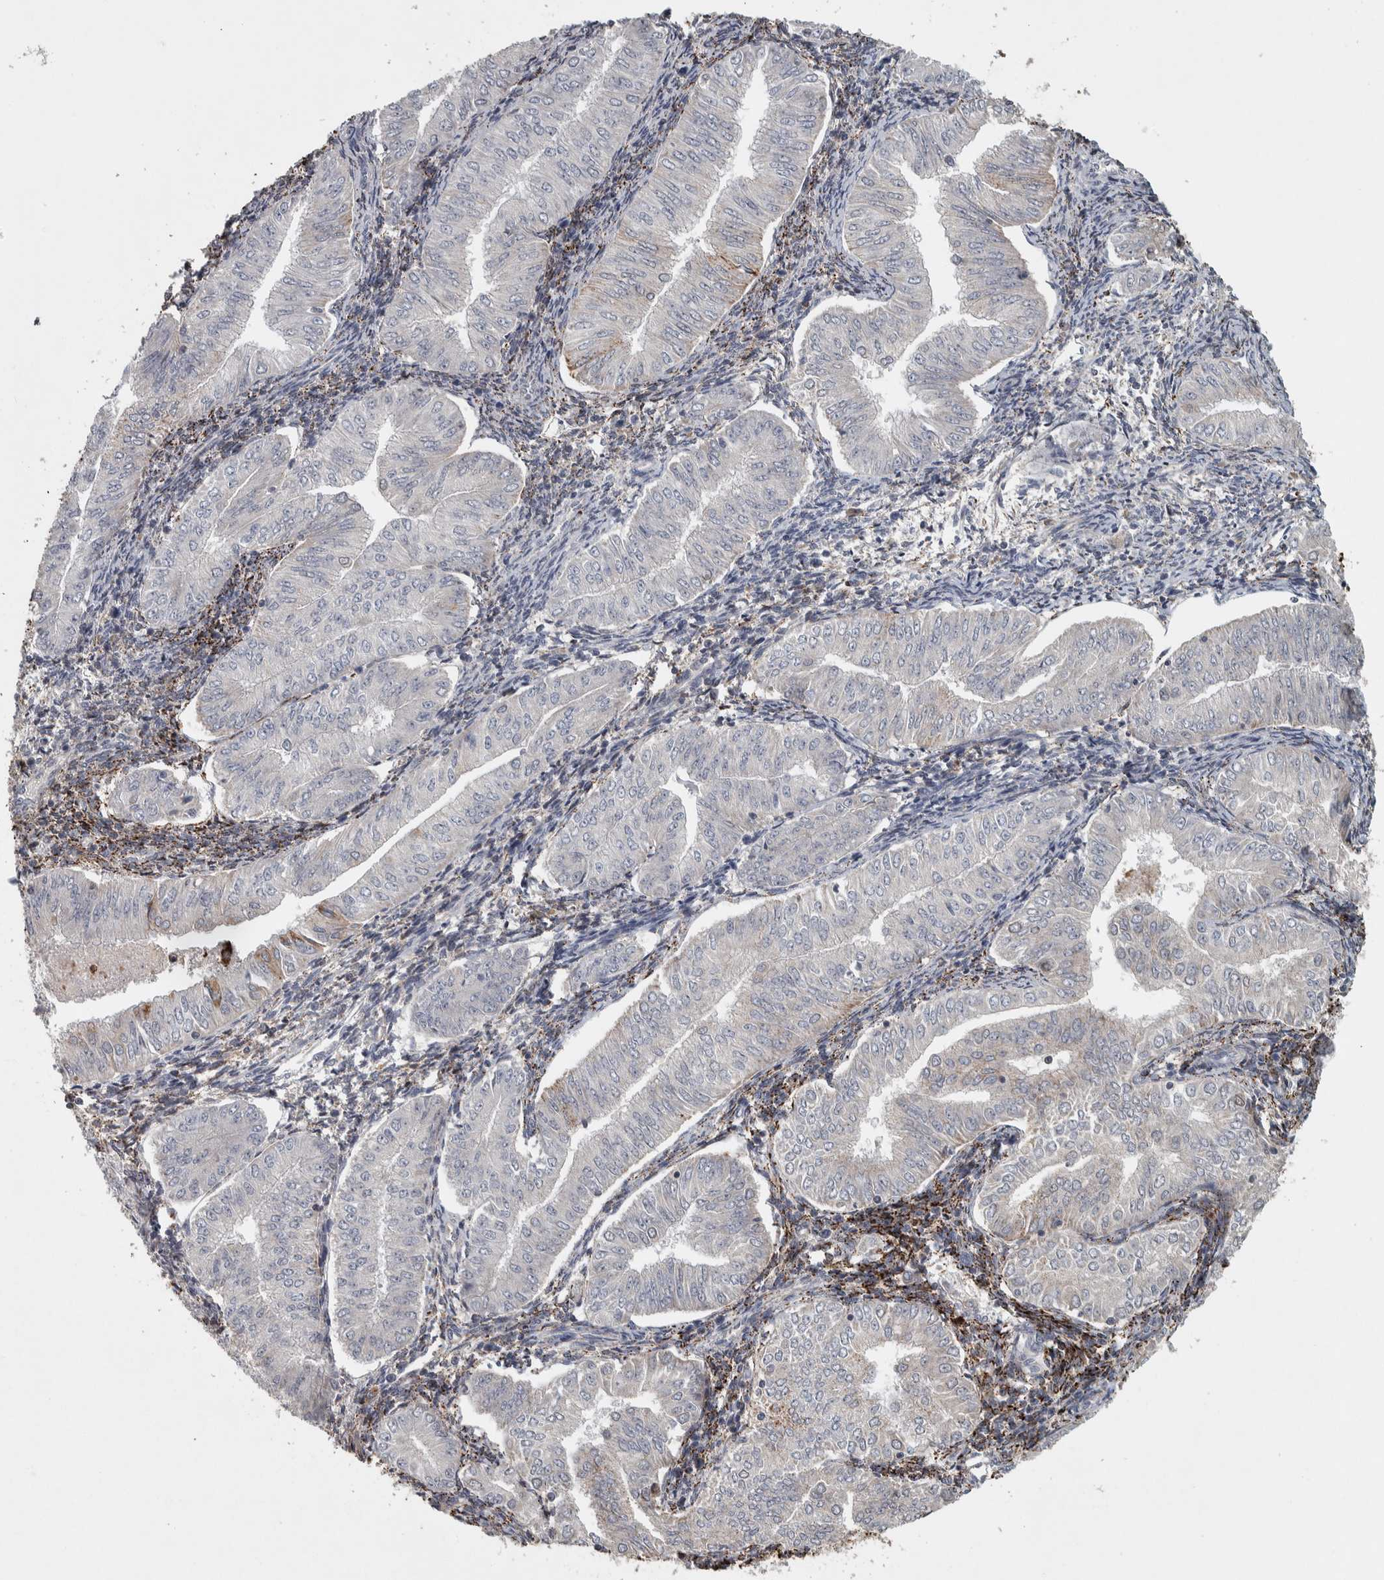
{"staining": {"intensity": "negative", "quantity": "none", "location": "none"}, "tissue": "endometrial cancer", "cell_type": "Tumor cells", "image_type": "cancer", "snomed": [{"axis": "morphology", "description": "Normal tissue, NOS"}, {"axis": "morphology", "description": "Adenocarcinoma, NOS"}, {"axis": "topography", "description": "Endometrium"}], "caption": "Immunohistochemistry (IHC) of adenocarcinoma (endometrial) reveals no positivity in tumor cells. Brightfield microscopy of immunohistochemistry (IHC) stained with DAB (brown) and hematoxylin (blue), captured at high magnification.", "gene": "FAM78A", "patient": {"sex": "female", "age": 53}}